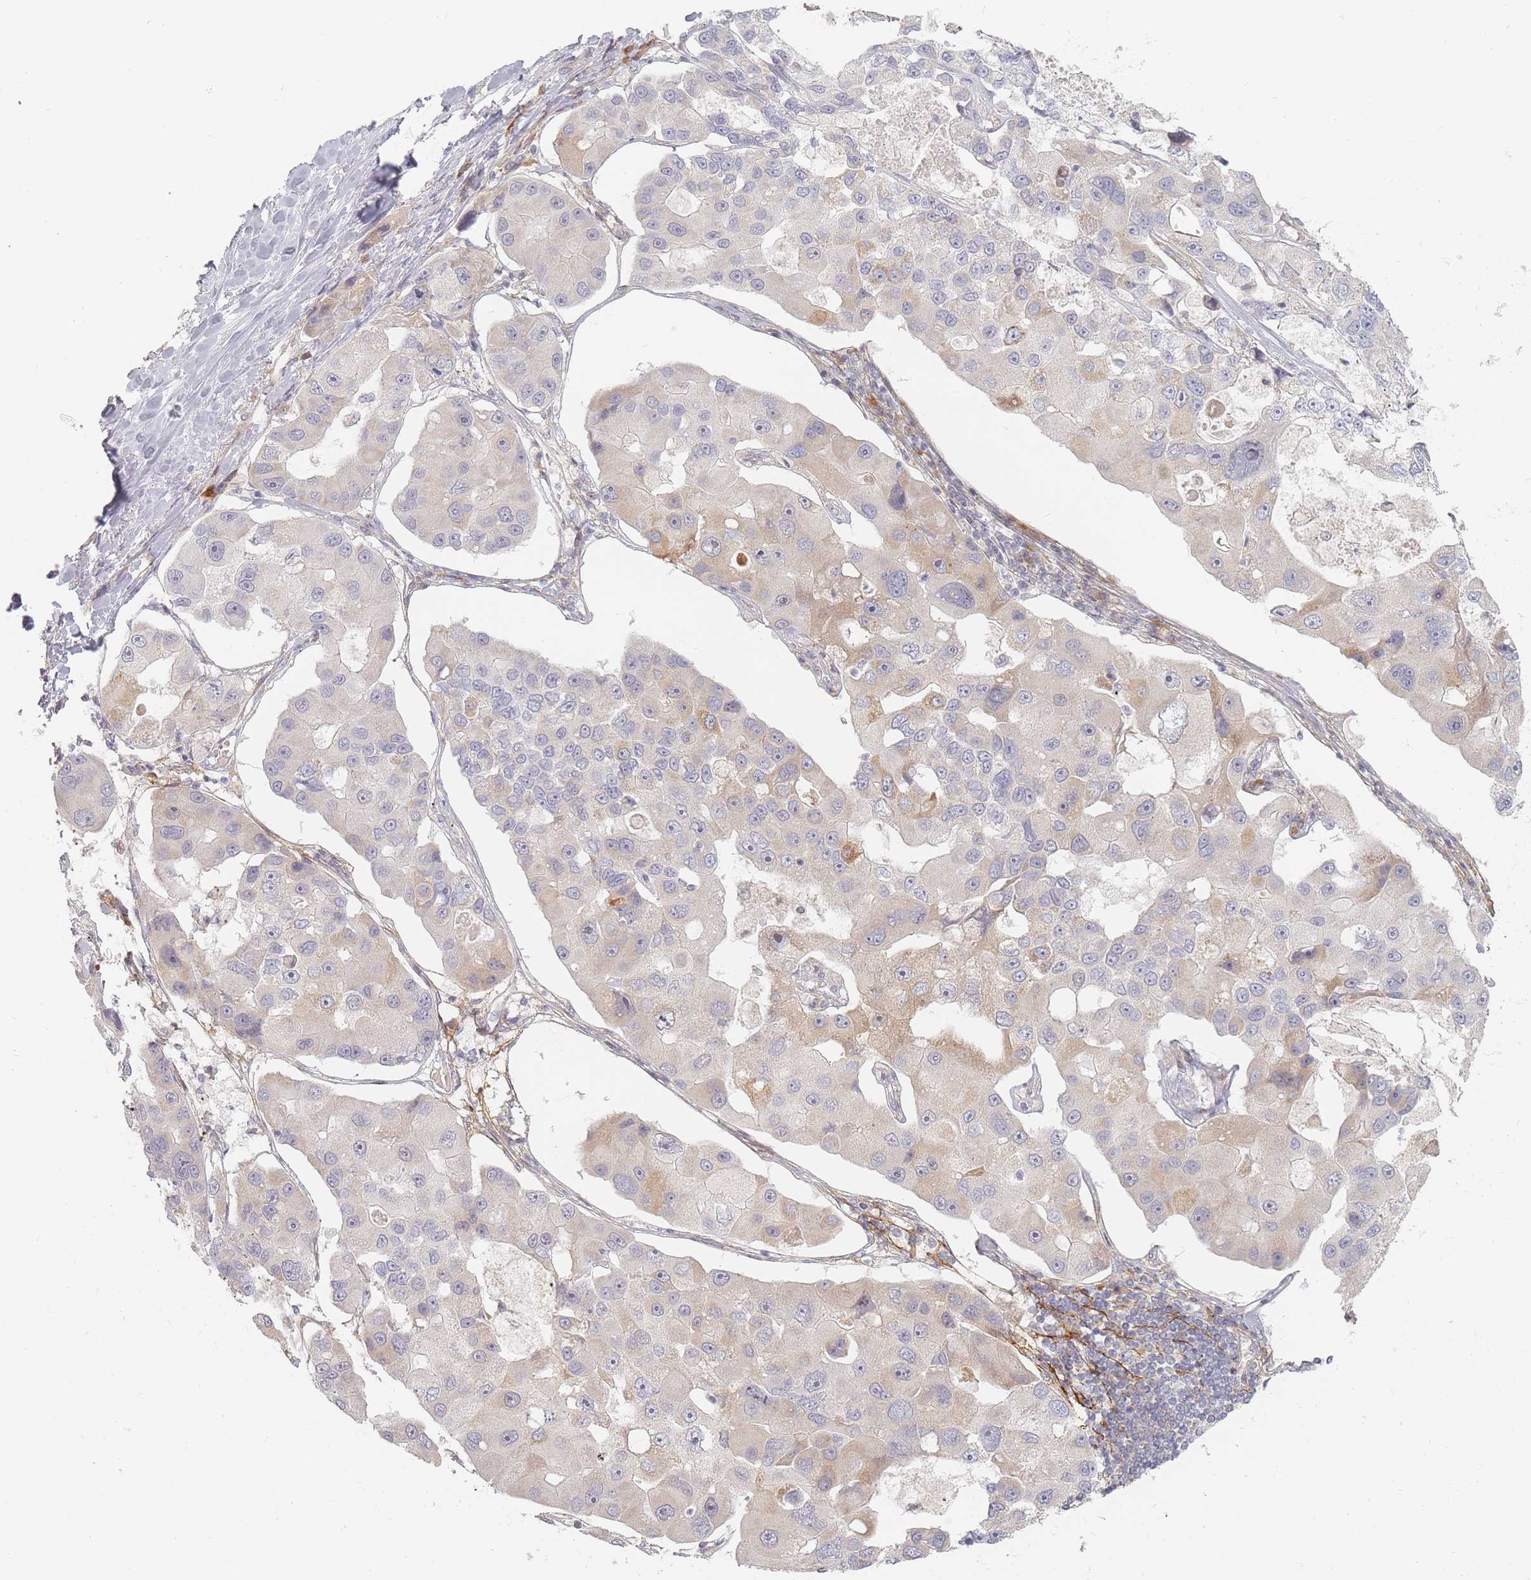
{"staining": {"intensity": "weak", "quantity": "<25%", "location": "cytoplasmic/membranous"}, "tissue": "lung cancer", "cell_type": "Tumor cells", "image_type": "cancer", "snomed": [{"axis": "morphology", "description": "Adenocarcinoma, NOS"}, {"axis": "topography", "description": "Lung"}], "caption": "Tumor cells are negative for protein expression in human lung cancer. (Stains: DAB immunohistochemistry with hematoxylin counter stain, Microscopy: brightfield microscopy at high magnification).", "gene": "ZKSCAN7", "patient": {"sex": "female", "age": 54}}